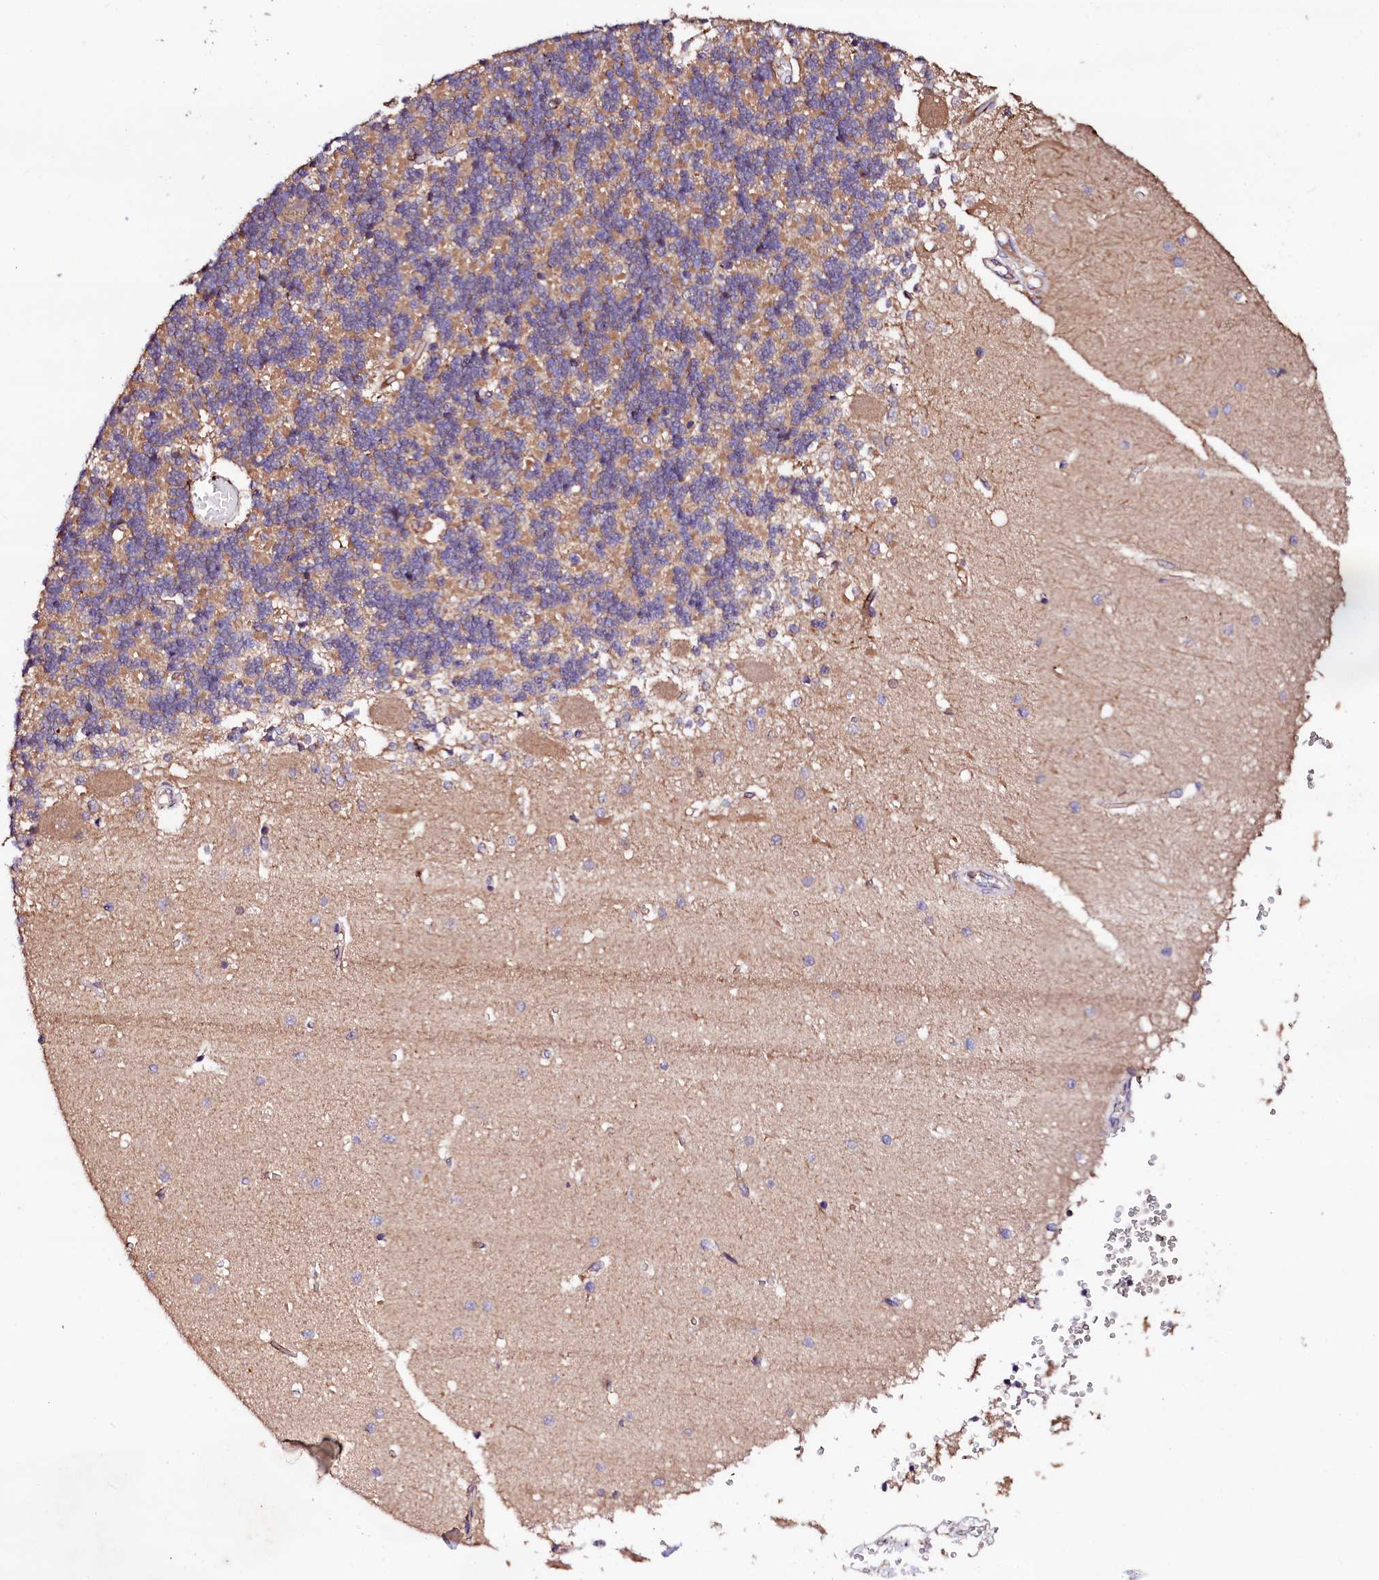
{"staining": {"intensity": "weak", "quantity": "25%-75%", "location": "cytoplasmic/membranous"}, "tissue": "cerebellum", "cell_type": "Cells in granular layer", "image_type": "normal", "snomed": [{"axis": "morphology", "description": "Normal tissue, NOS"}, {"axis": "topography", "description": "Cerebellum"}], "caption": "An IHC image of benign tissue is shown. Protein staining in brown shows weak cytoplasmic/membranous positivity in cerebellum within cells in granular layer. The protein of interest is shown in brown color, while the nuclei are stained blue.", "gene": "ST3GAL1", "patient": {"sex": "male", "age": 37}}